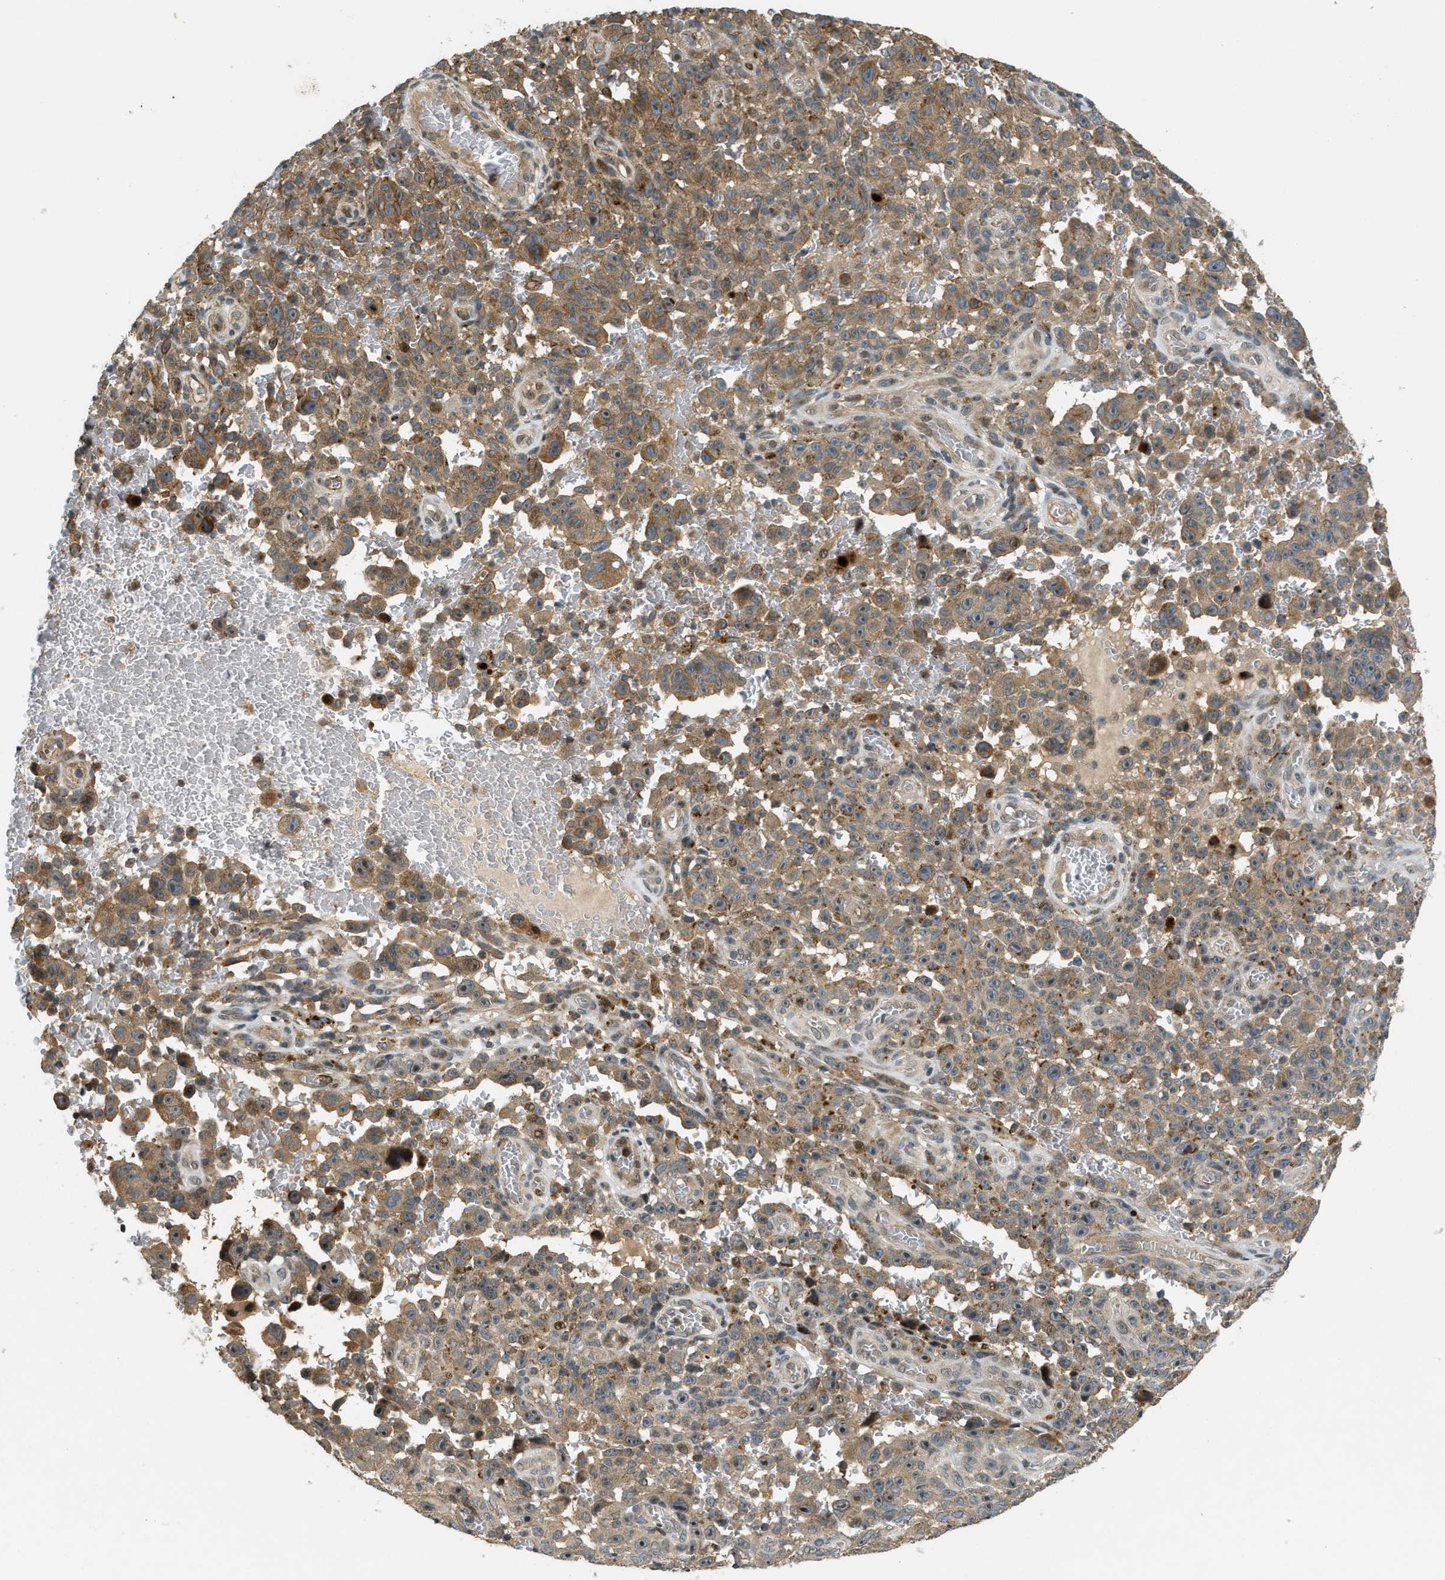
{"staining": {"intensity": "moderate", "quantity": ">75%", "location": "cytoplasmic/membranous"}, "tissue": "melanoma", "cell_type": "Tumor cells", "image_type": "cancer", "snomed": [{"axis": "morphology", "description": "Malignant melanoma, NOS"}, {"axis": "topography", "description": "Skin"}], "caption": "About >75% of tumor cells in melanoma display moderate cytoplasmic/membranous protein staining as visualized by brown immunohistochemical staining.", "gene": "TRAPPC14", "patient": {"sex": "female", "age": 82}}